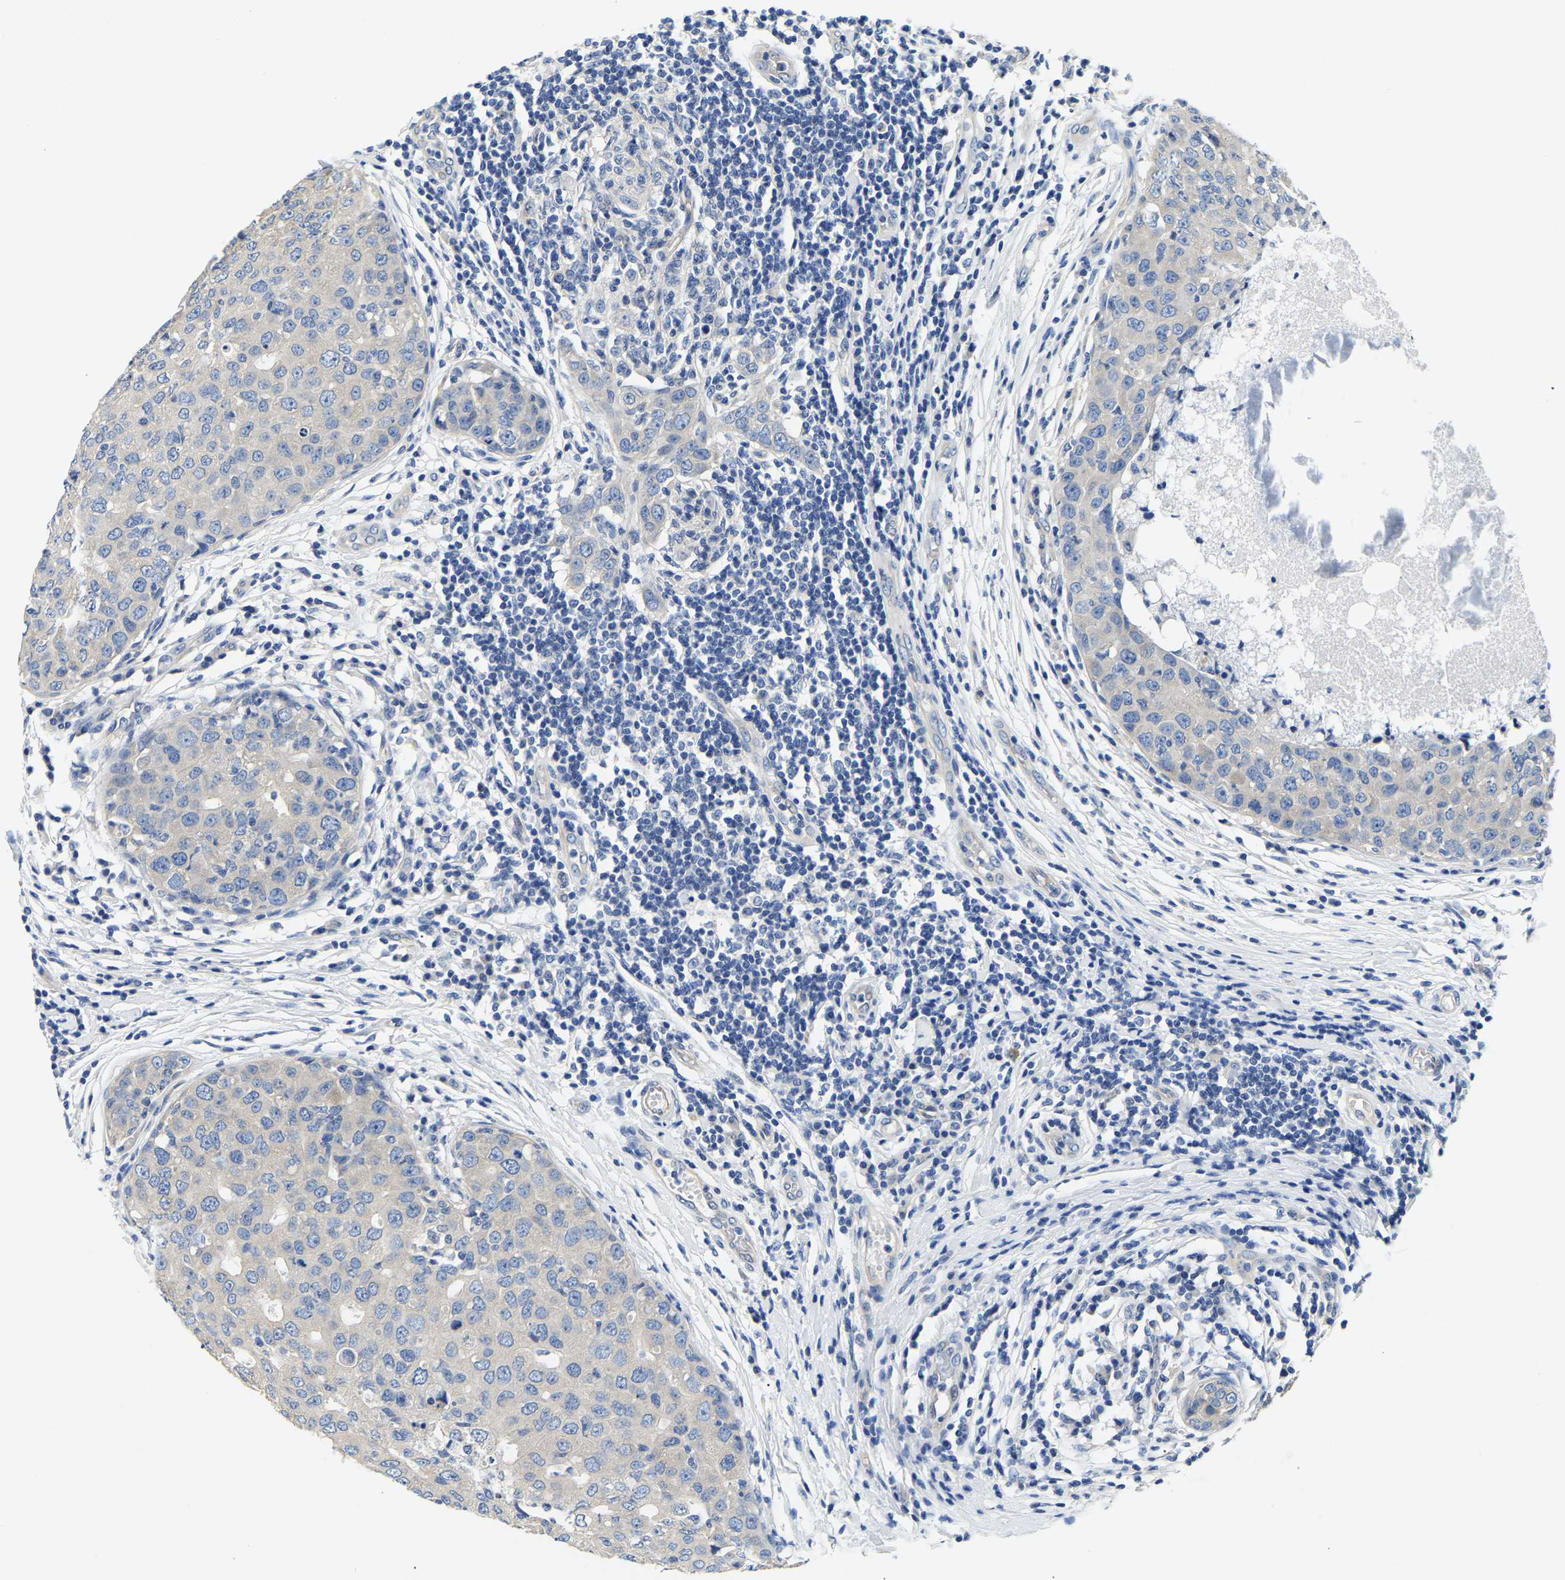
{"staining": {"intensity": "negative", "quantity": "none", "location": "none"}, "tissue": "breast cancer", "cell_type": "Tumor cells", "image_type": "cancer", "snomed": [{"axis": "morphology", "description": "Duct carcinoma"}, {"axis": "topography", "description": "Breast"}], "caption": "Immunohistochemistry (IHC) image of human breast intraductal carcinoma stained for a protein (brown), which shows no staining in tumor cells.", "gene": "CSDE1", "patient": {"sex": "female", "age": 27}}